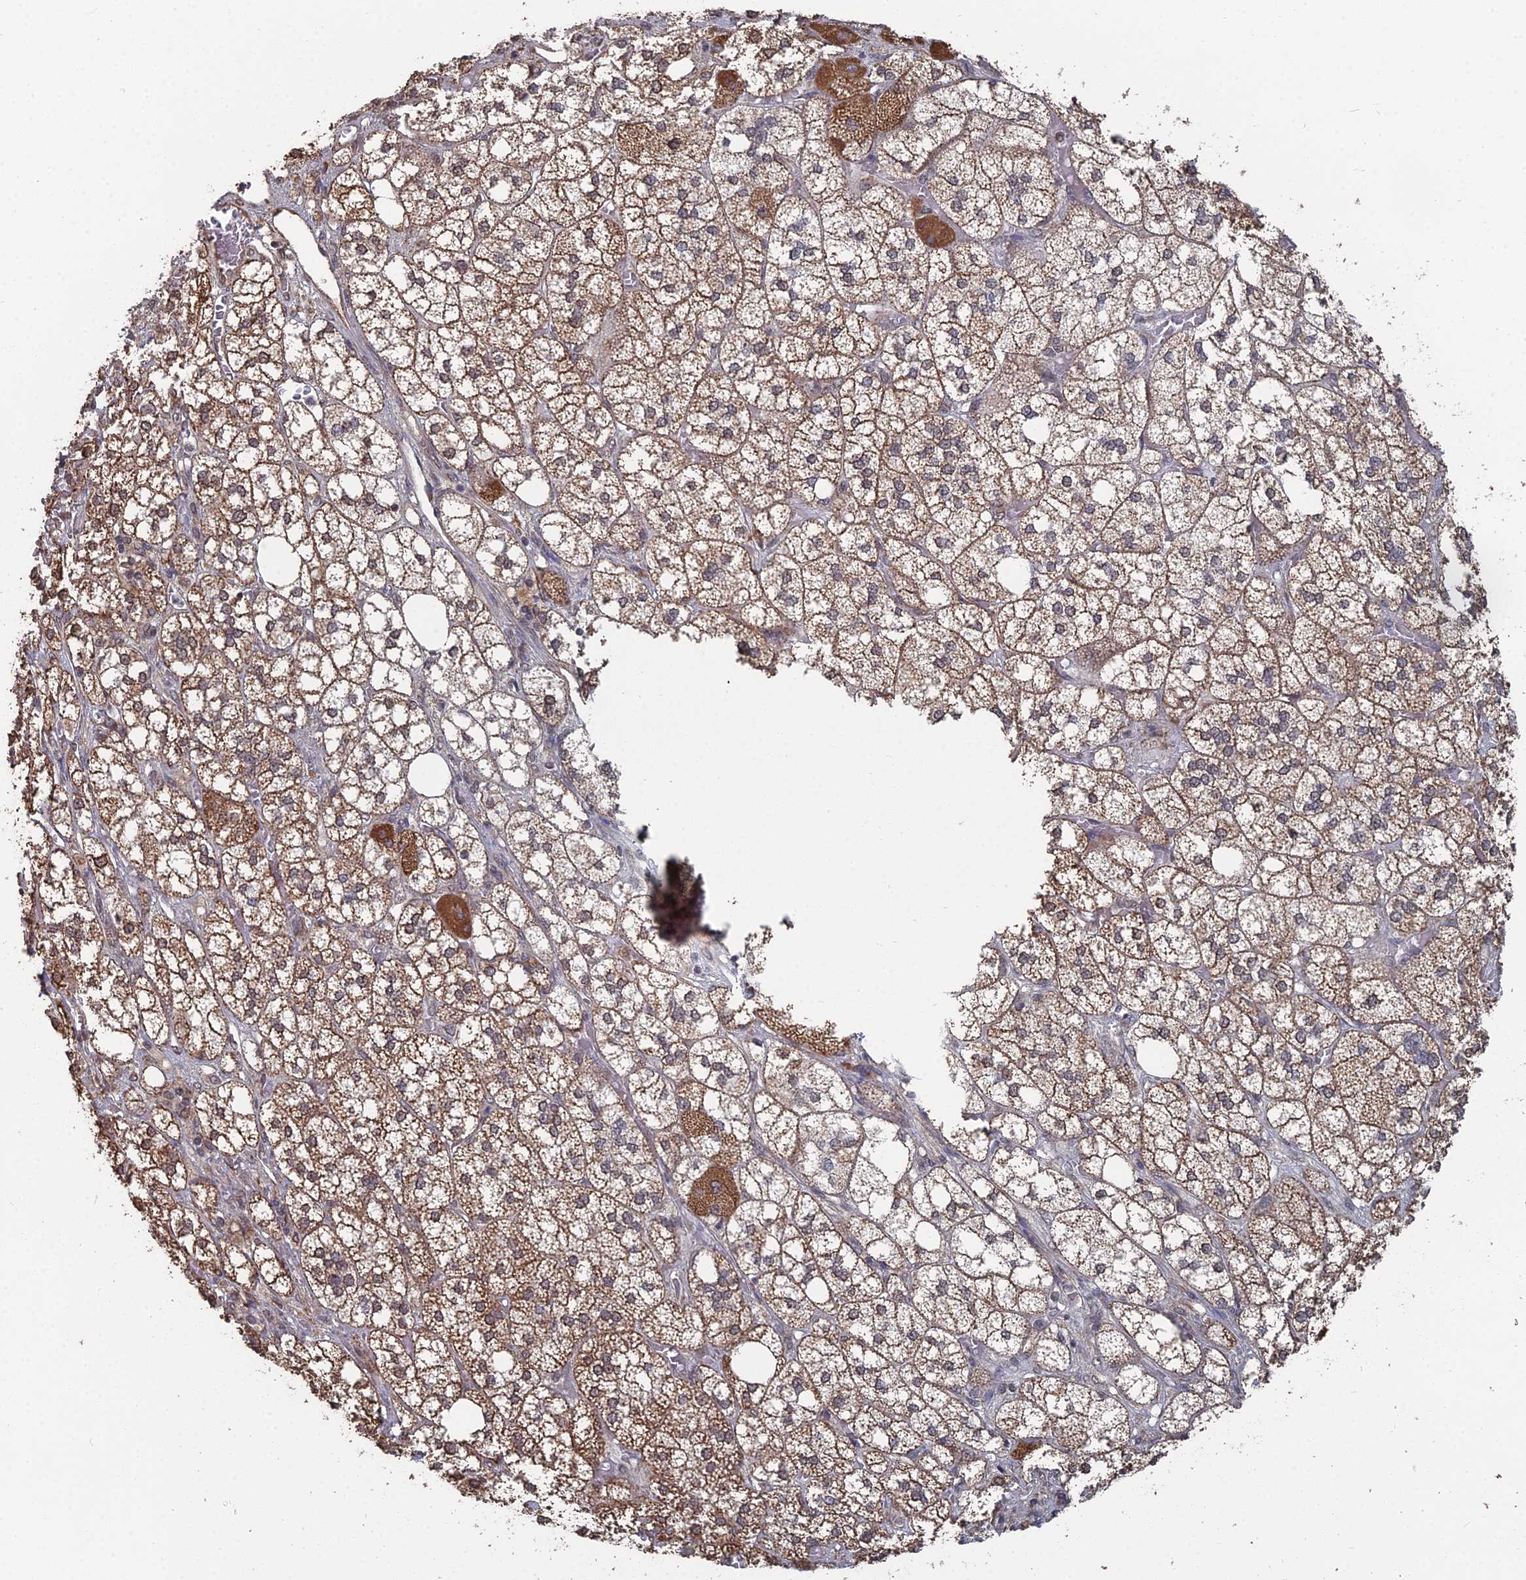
{"staining": {"intensity": "strong", "quantity": ">75%", "location": "cytoplasmic/membranous"}, "tissue": "adrenal gland", "cell_type": "Glandular cells", "image_type": "normal", "snomed": [{"axis": "morphology", "description": "Normal tissue, NOS"}, {"axis": "topography", "description": "Adrenal gland"}], "caption": "Brown immunohistochemical staining in unremarkable adrenal gland reveals strong cytoplasmic/membranous positivity in about >75% of glandular cells.", "gene": "CCNP", "patient": {"sex": "male", "age": 61}}